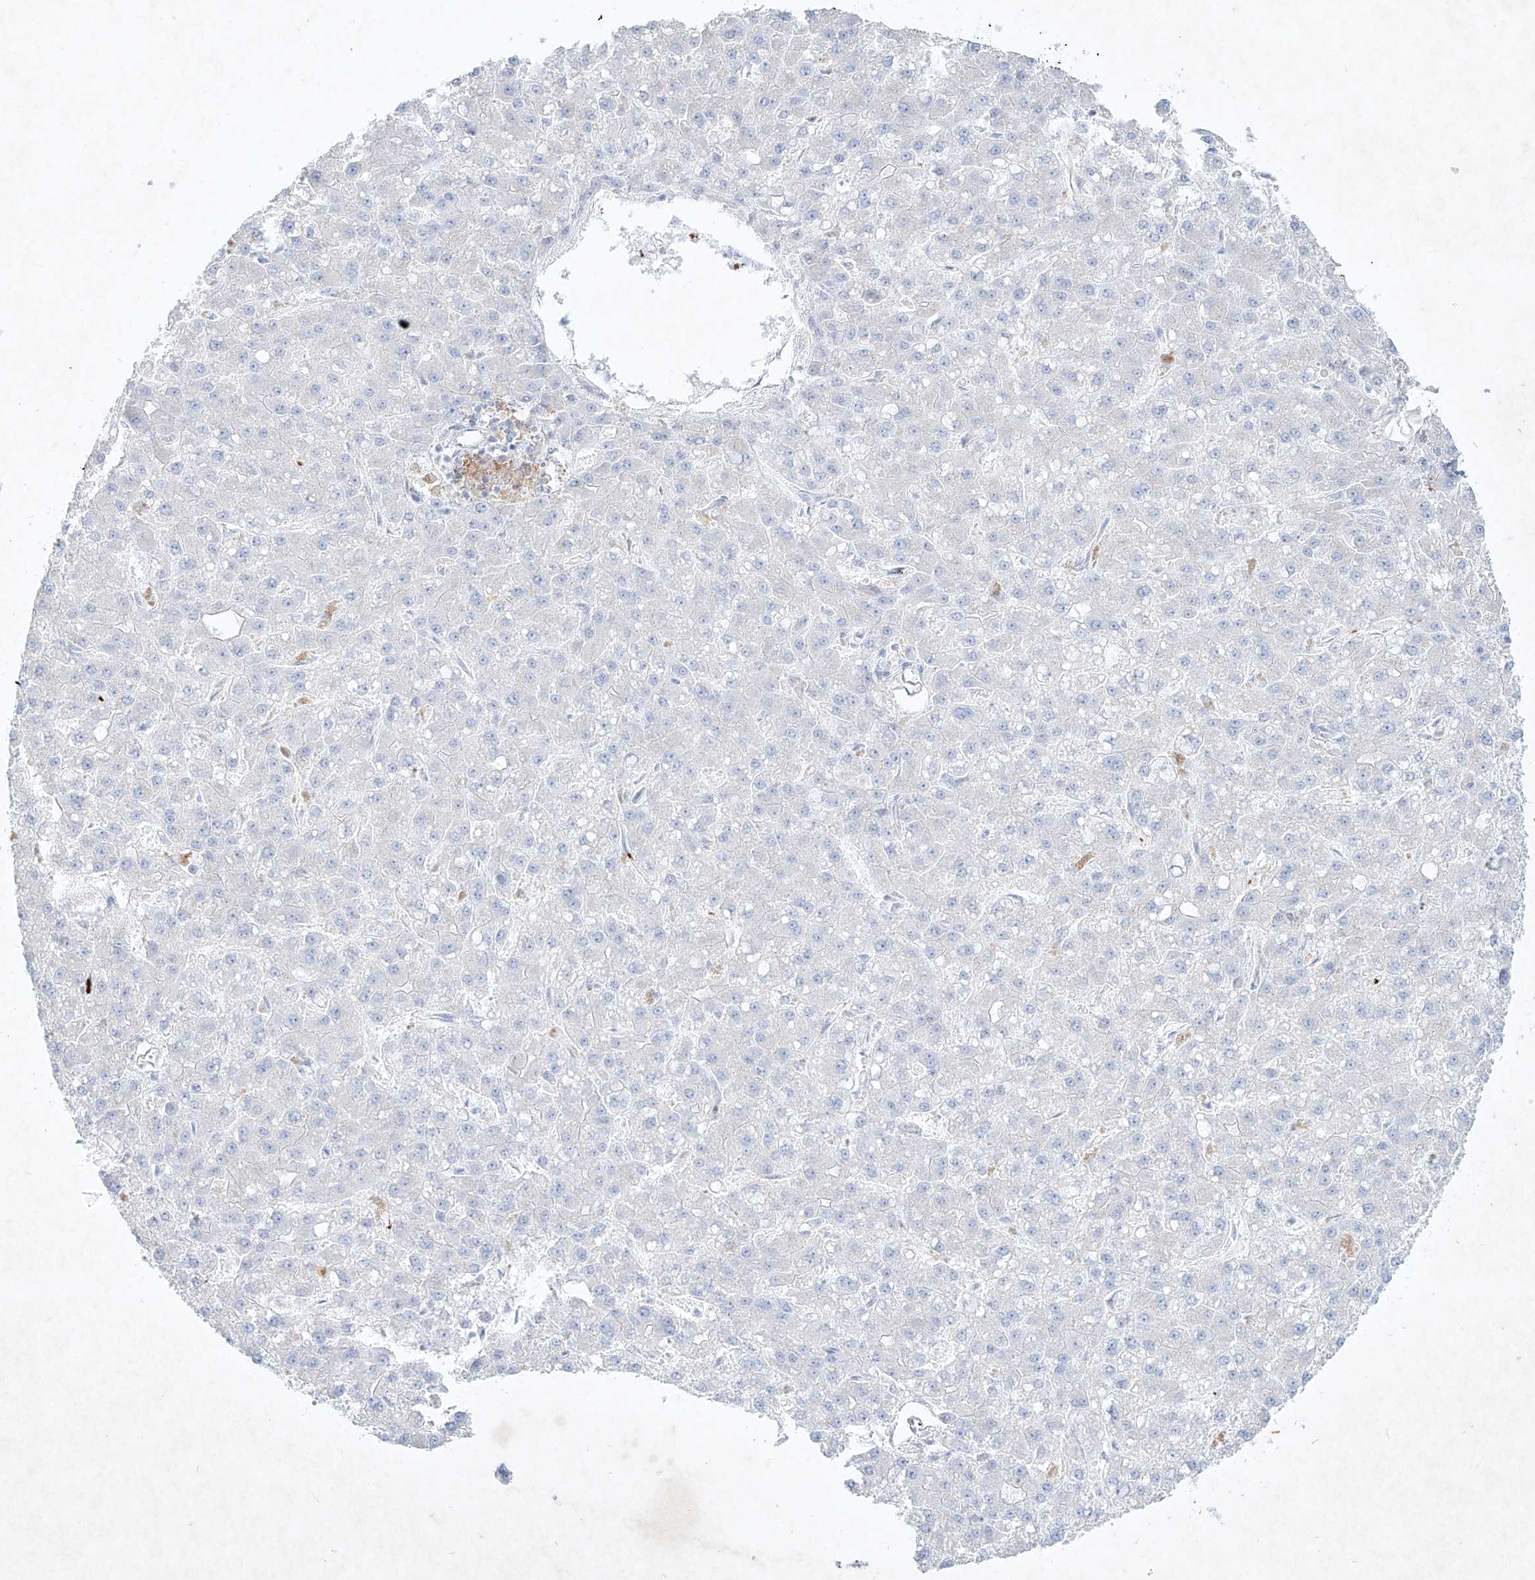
{"staining": {"intensity": "negative", "quantity": "none", "location": "none"}, "tissue": "liver cancer", "cell_type": "Tumor cells", "image_type": "cancer", "snomed": [{"axis": "morphology", "description": "Carcinoma, Hepatocellular, NOS"}, {"axis": "topography", "description": "Liver"}], "caption": "Tumor cells show no significant protein staining in liver cancer (hepatocellular carcinoma).", "gene": "PLEK", "patient": {"sex": "male", "age": 67}}